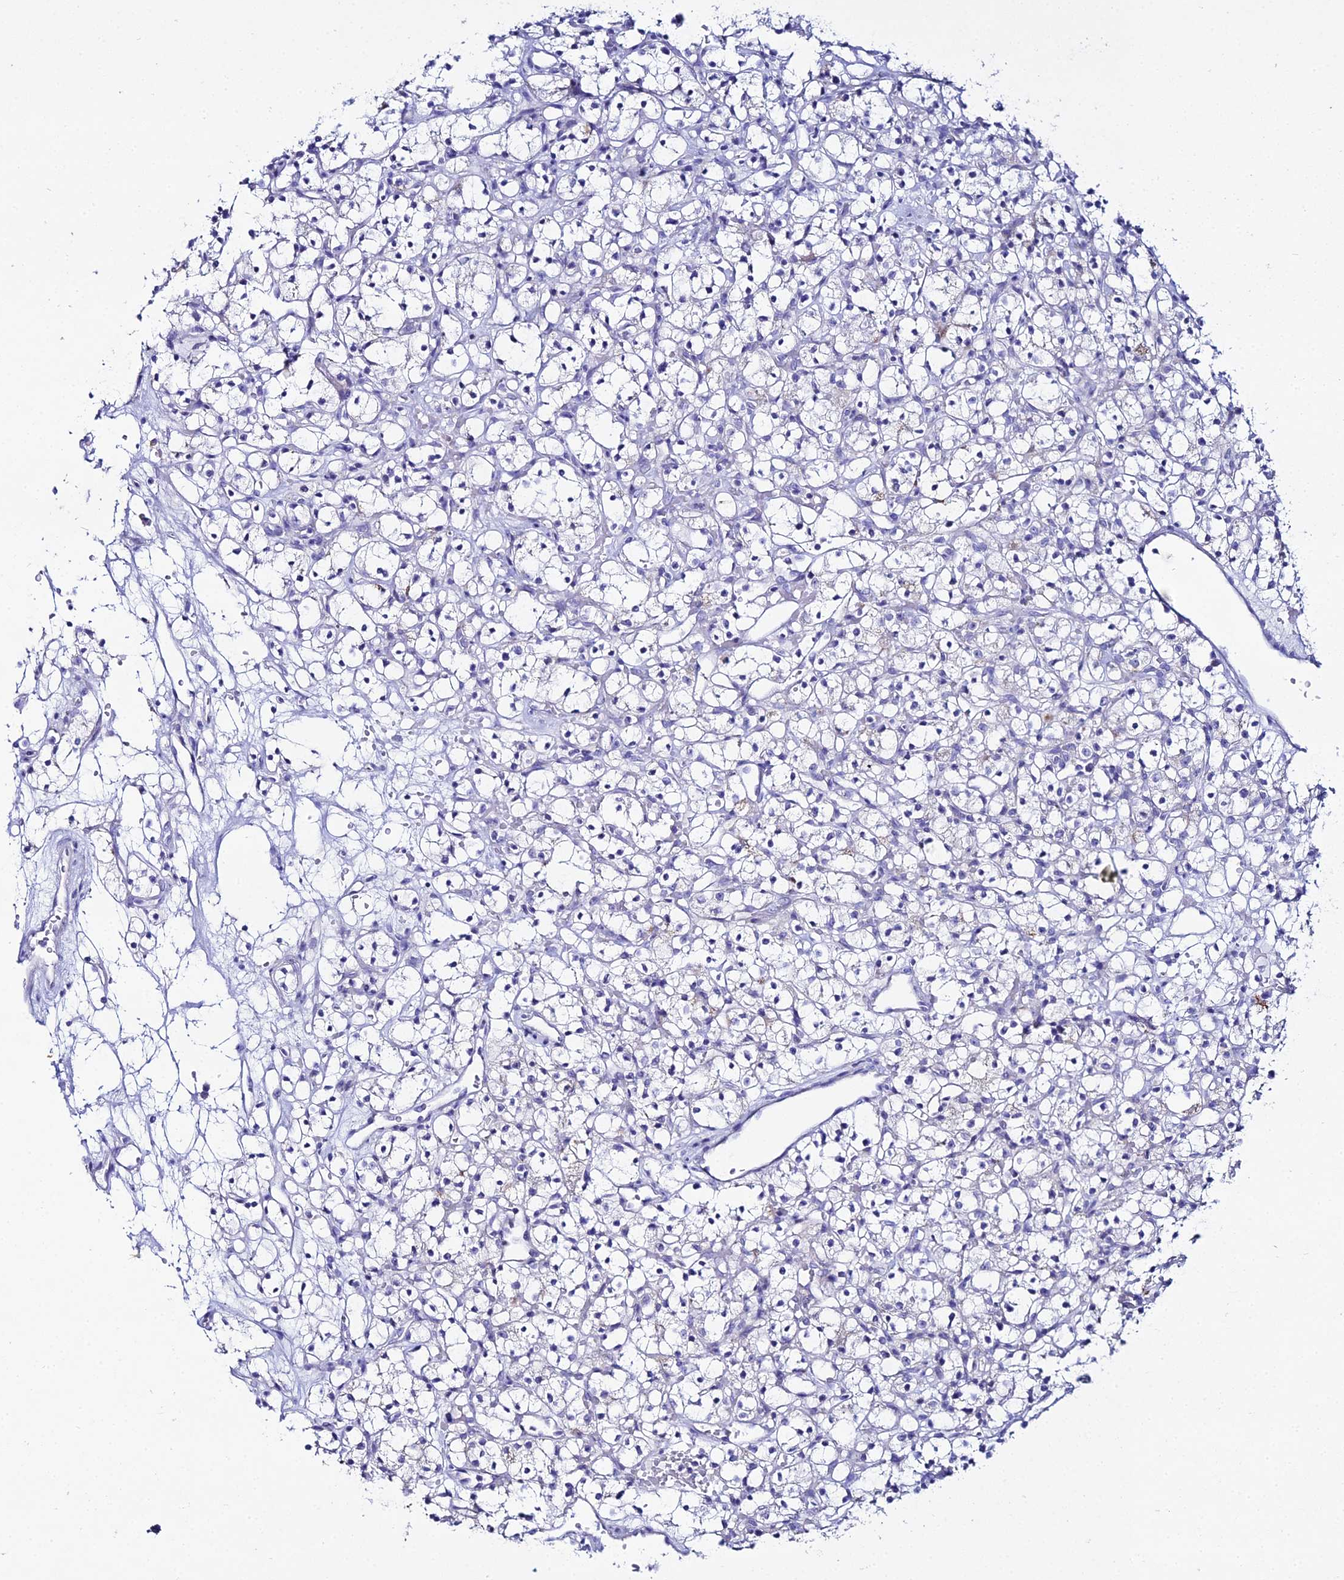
{"staining": {"intensity": "negative", "quantity": "none", "location": "none"}, "tissue": "renal cancer", "cell_type": "Tumor cells", "image_type": "cancer", "snomed": [{"axis": "morphology", "description": "Adenocarcinoma, NOS"}, {"axis": "topography", "description": "Kidney"}], "caption": "The immunohistochemistry (IHC) micrograph has no significant expression in tumor cells of renal adenocarcinoma tissue. (DAB IHC with hematoxylin counter stain).", "gene": "DHX34", "patient": {"sex": "female", "age": 59}}